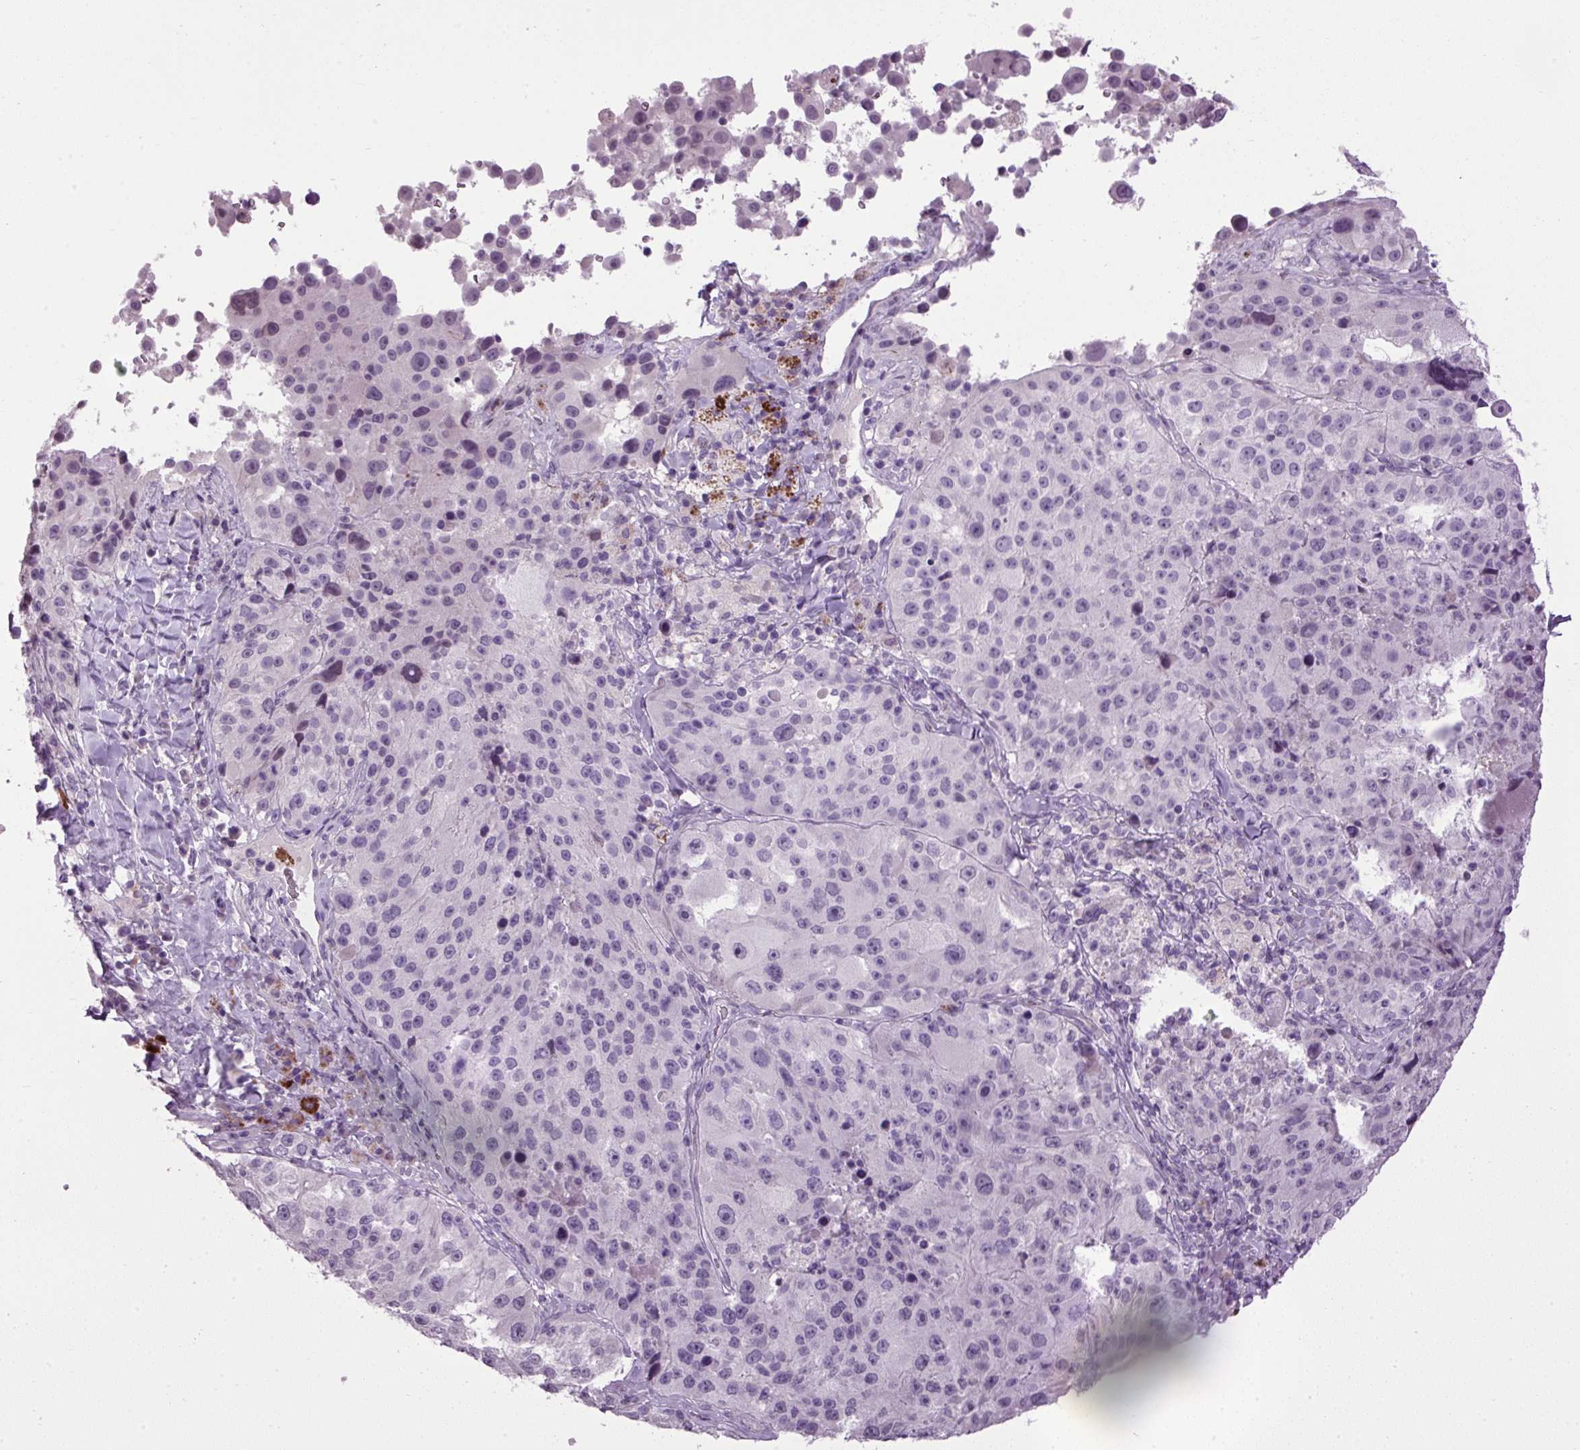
{"staining": {"intensity": "weak", "quantity": "<25%", "location": "nuclear"}, "tissue": "melanoma", "cell_type": "Tumor cells", "image_type": "cancer", "snomed": [{"axis": "morphology", "description": "Malignant melanoma, Metastatic site"}, {"axis": "topography", "description": "Lymph node"}], "caption": "The photomicrograph exhibits no significant staining in tumor cells of malignant melanoma (metastatic site). Brightfield microscopy of immunohistochemistry stained with DAB (3,3'-diaminobenzidine) (brown) and hematoxylin (blue), captured at high magnification.", "gene": "A1CF", "patient": {"sex": "male", "age": 62}}